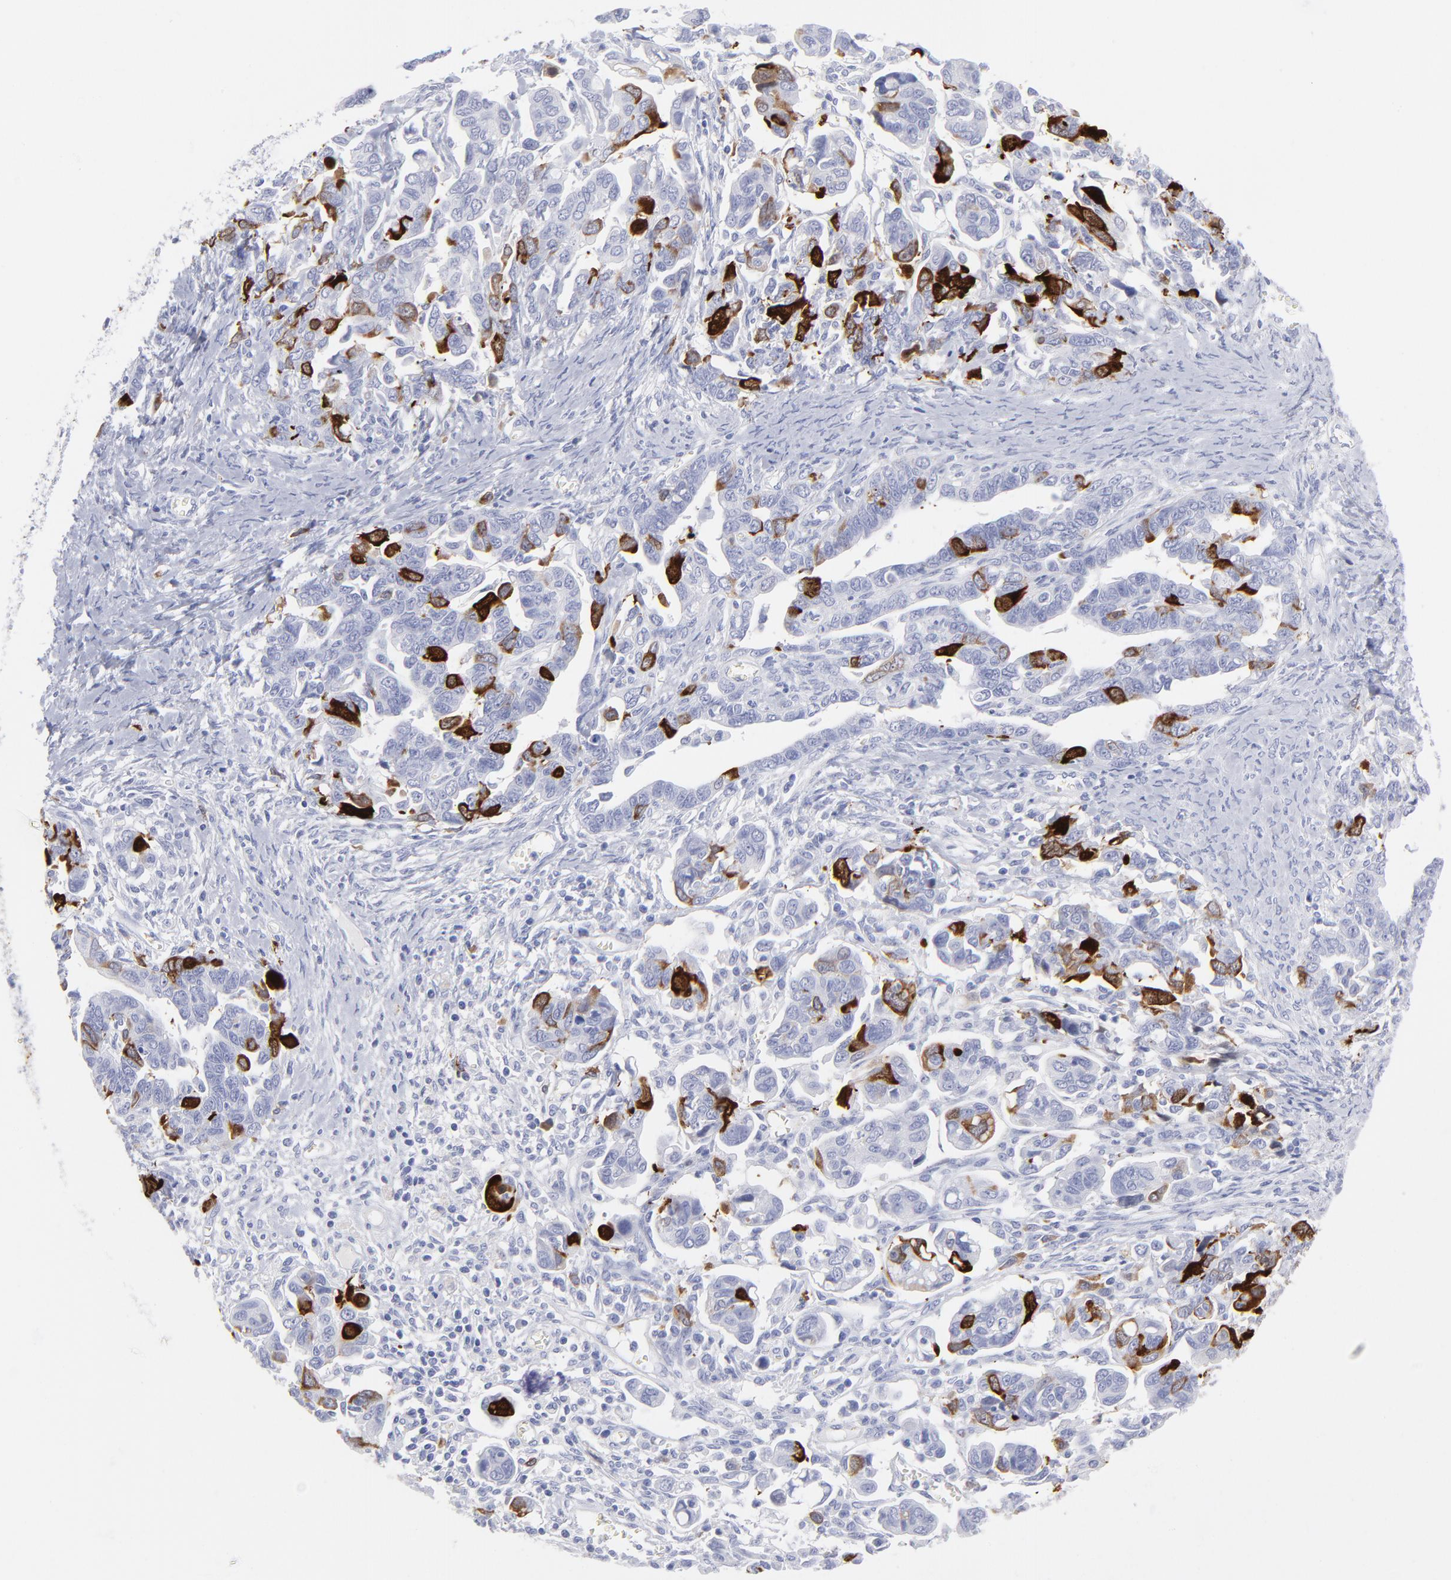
{"staining": {"intensity": "strong", "quantity": "<25%", "location": "cytoplasmic/membranous"}, "tissue": "ovarian cancer", "cell_type": "Tumor cells", "image_type": "cancer", "snomed": [{"axis": "morphology", "description": "Cystadenocarcinoma, serous, NOS"}, {"axis": "topography", "description": "Ovary"}], "caption": "A brown stain labels strong cytoplasmic/membranous expression of a protein in human ovarian cancer (serous cystadenocarcinoma) tumor cells. Nuclei are stained in blue.", "gene": "CCNB1", "patient": {"sex": "female", "age": 69}}